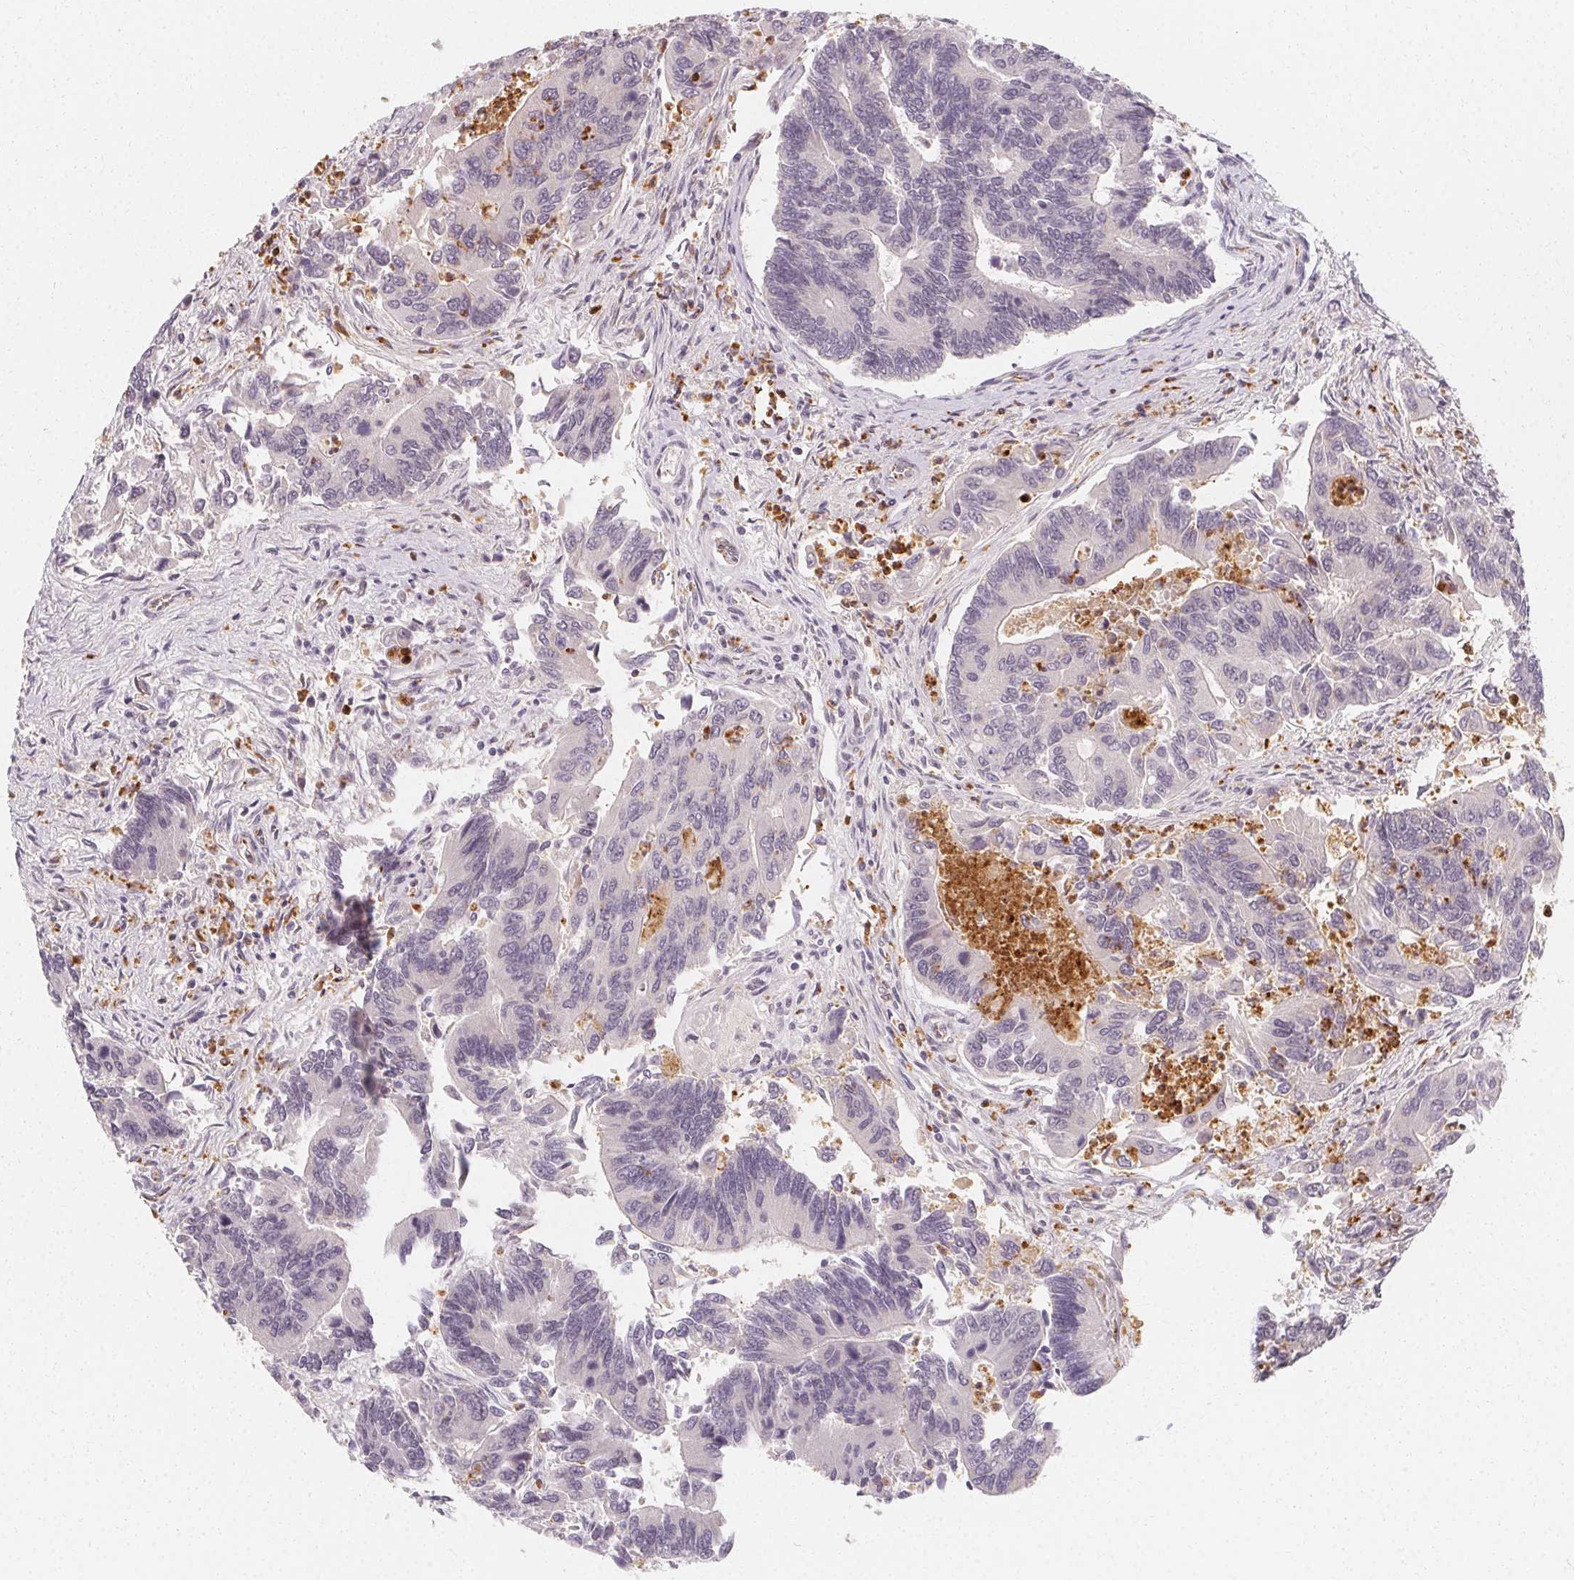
{"staining": {"intensity": "negative", "quantity": "none", "location": "none"}, "tissue": "colorectal cancer", "cell_type": "Tumor cells", "image_type": "cancer", "snomed": [{"axis": "morphology", "description": "Adenocarcinoma, NOS"}, {"axis": "topography", "description": "Colon"}], "caption": "Immunohistochemistry photomicrograph of colorectal adenocarcinoma stained for a protein (brown), which displays no staining in tumor cells.", "gene": "CLCNKB", "patient": {"sex": "female", "age": 67}}